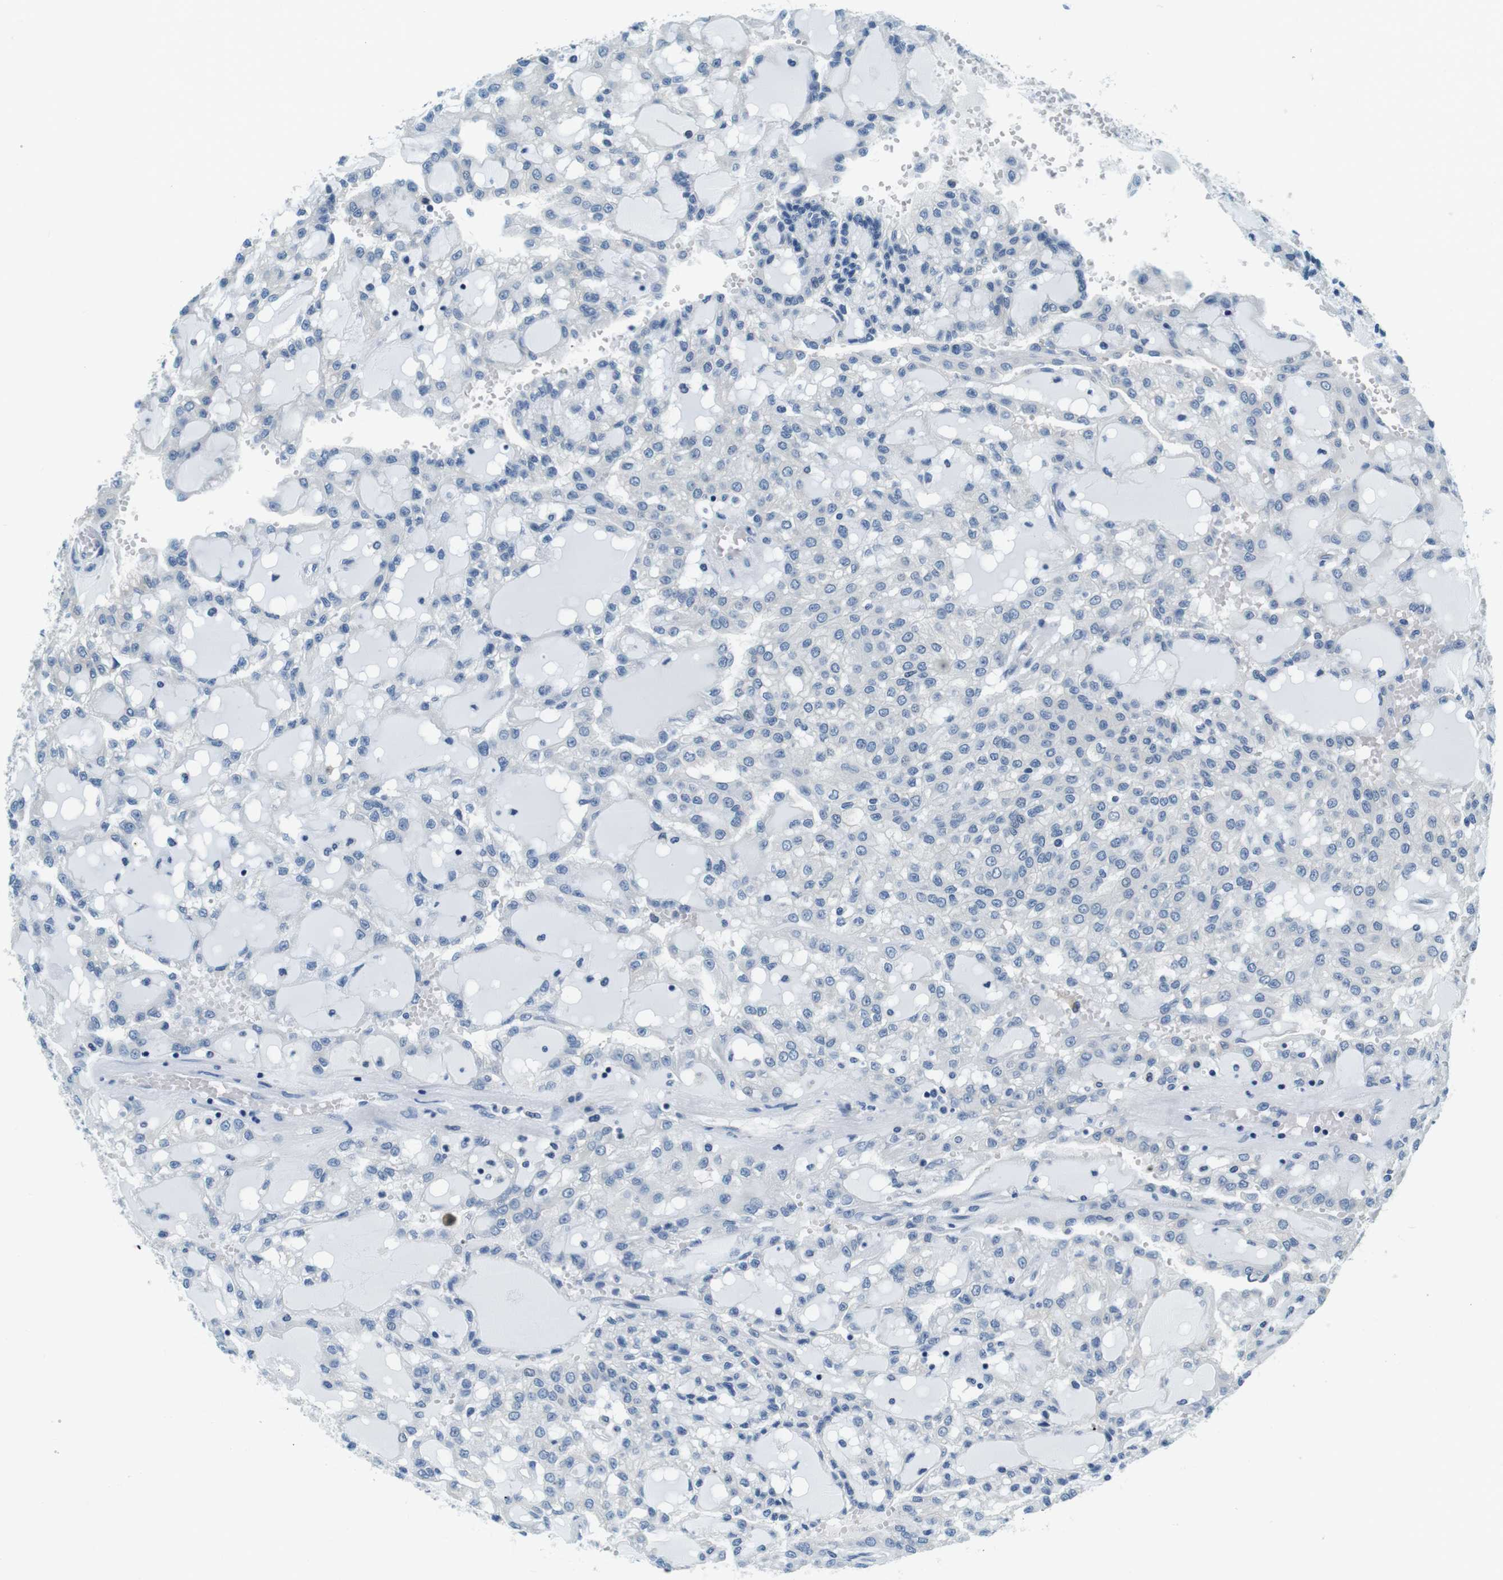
{"staining": {"intensity": "negative", "quantity": "none", "location": "none"}, "tissue": "renal cancer", "cell_type": "Tumor cells", "image_type": "cancer", "snomed": [{"axis": "morphology", "description": "Adenocarcinoma, NOS"}, {"axis": "topography", "description": "Kidney"}], "caption": "This is a micrograph of immunohistochemistry staining of adenocarcinoma (renal), which shows no expression in tumor cells.", "gene": "KCNJ5", "patient": {"sex": "male", "age": 63}}